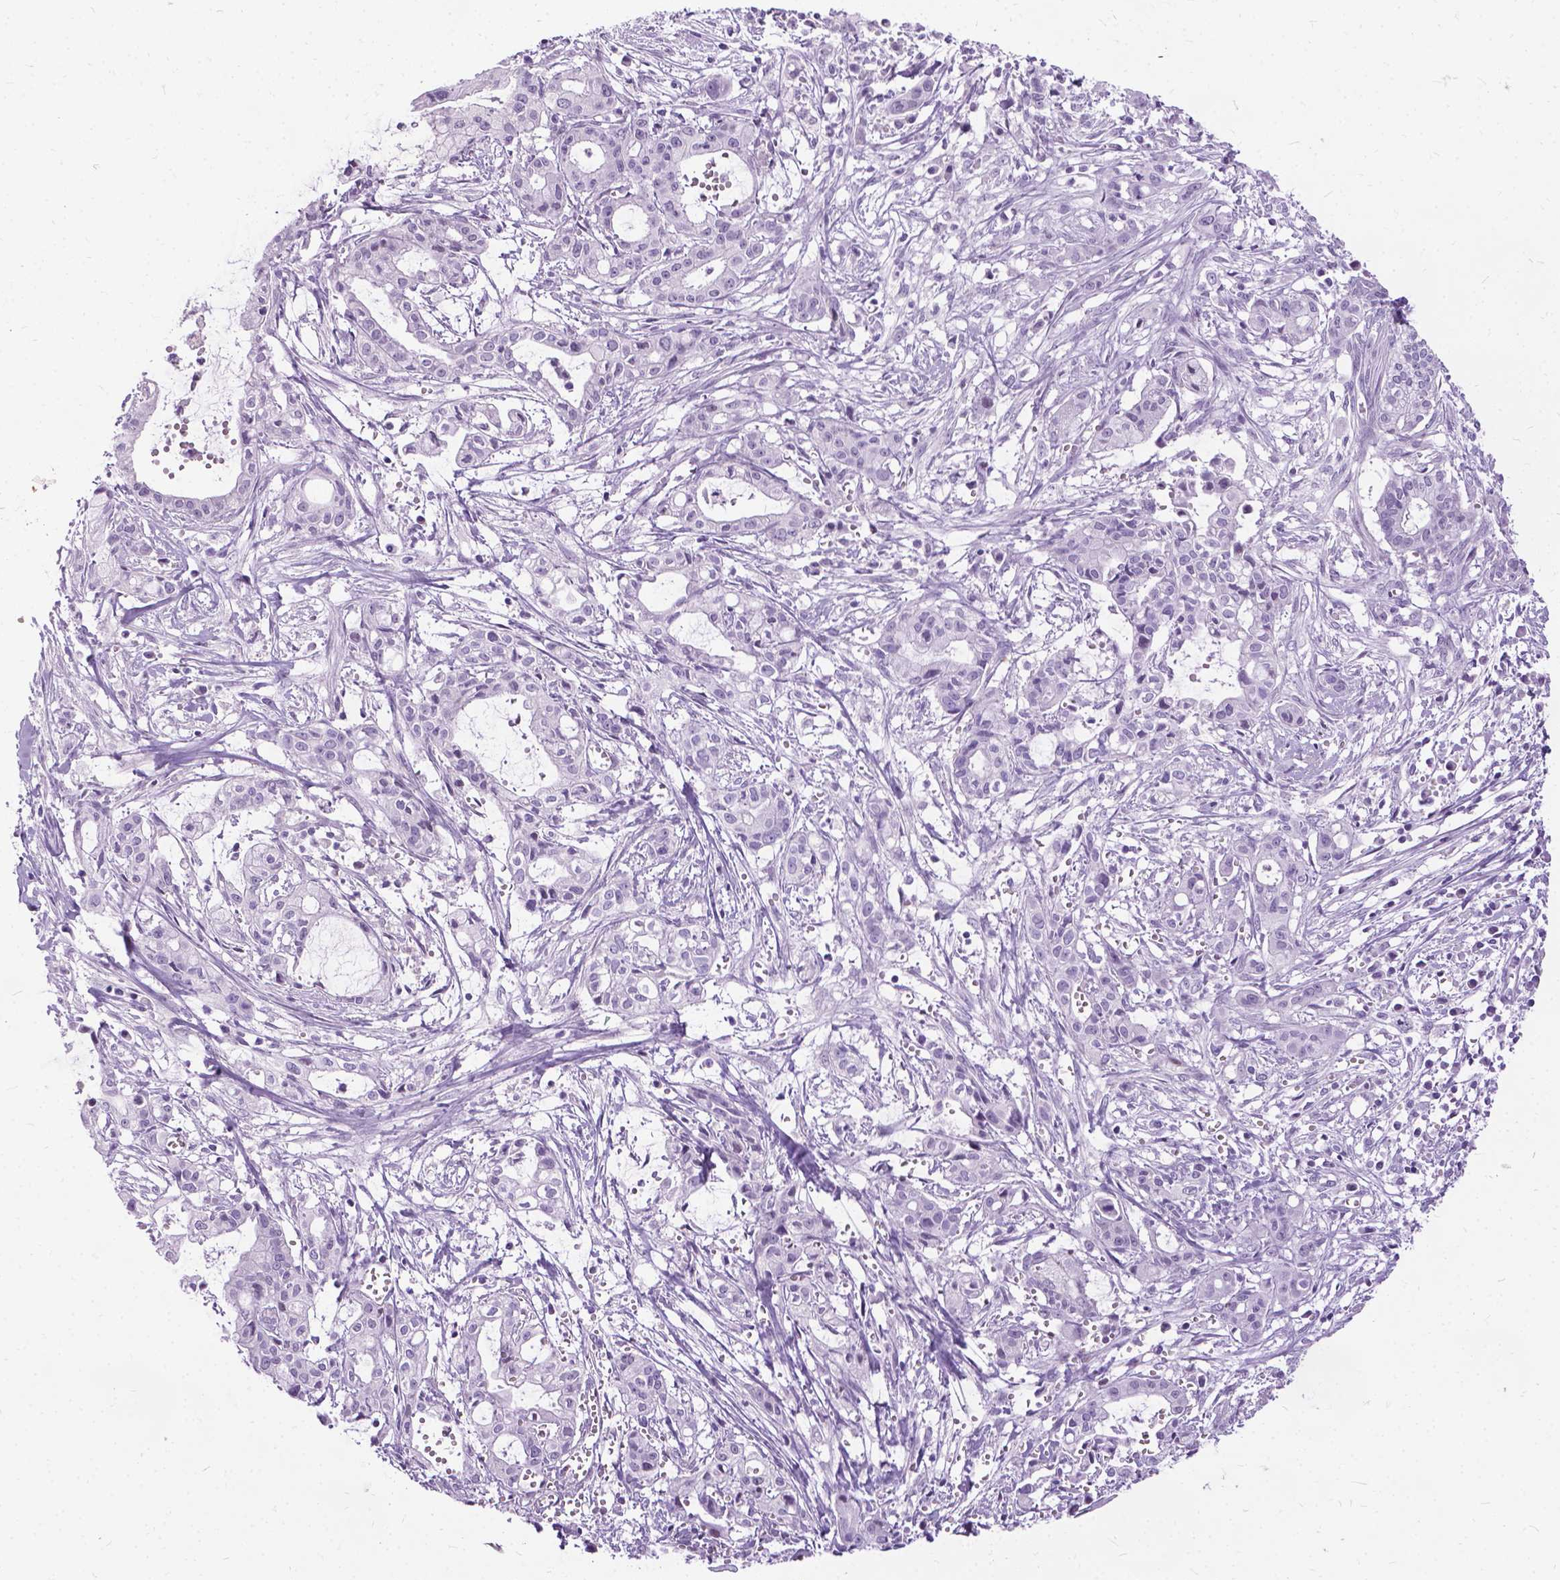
{"staining": {"intensity": "negative", "quantity": "none", "location": "none"}, "tissue": "pancreatic cancer", "cell_type": "Tumor cells", "image_type": "cancer", "snomed": [{"axis": "morphology", "description": "Adenocarcinoma, NOS"}, {"axis": "topography", "description": "Pancreas"}], "caption": "Pancreatic cancer was stained to show a protein in brown. There is no significant staining in tumor cells. (DAB (3,3'-diaminobenzidine) IHC with hematoxylin counter stain).", "gene": "PROB1", "patient": {"sex": "male", "age": 48}}